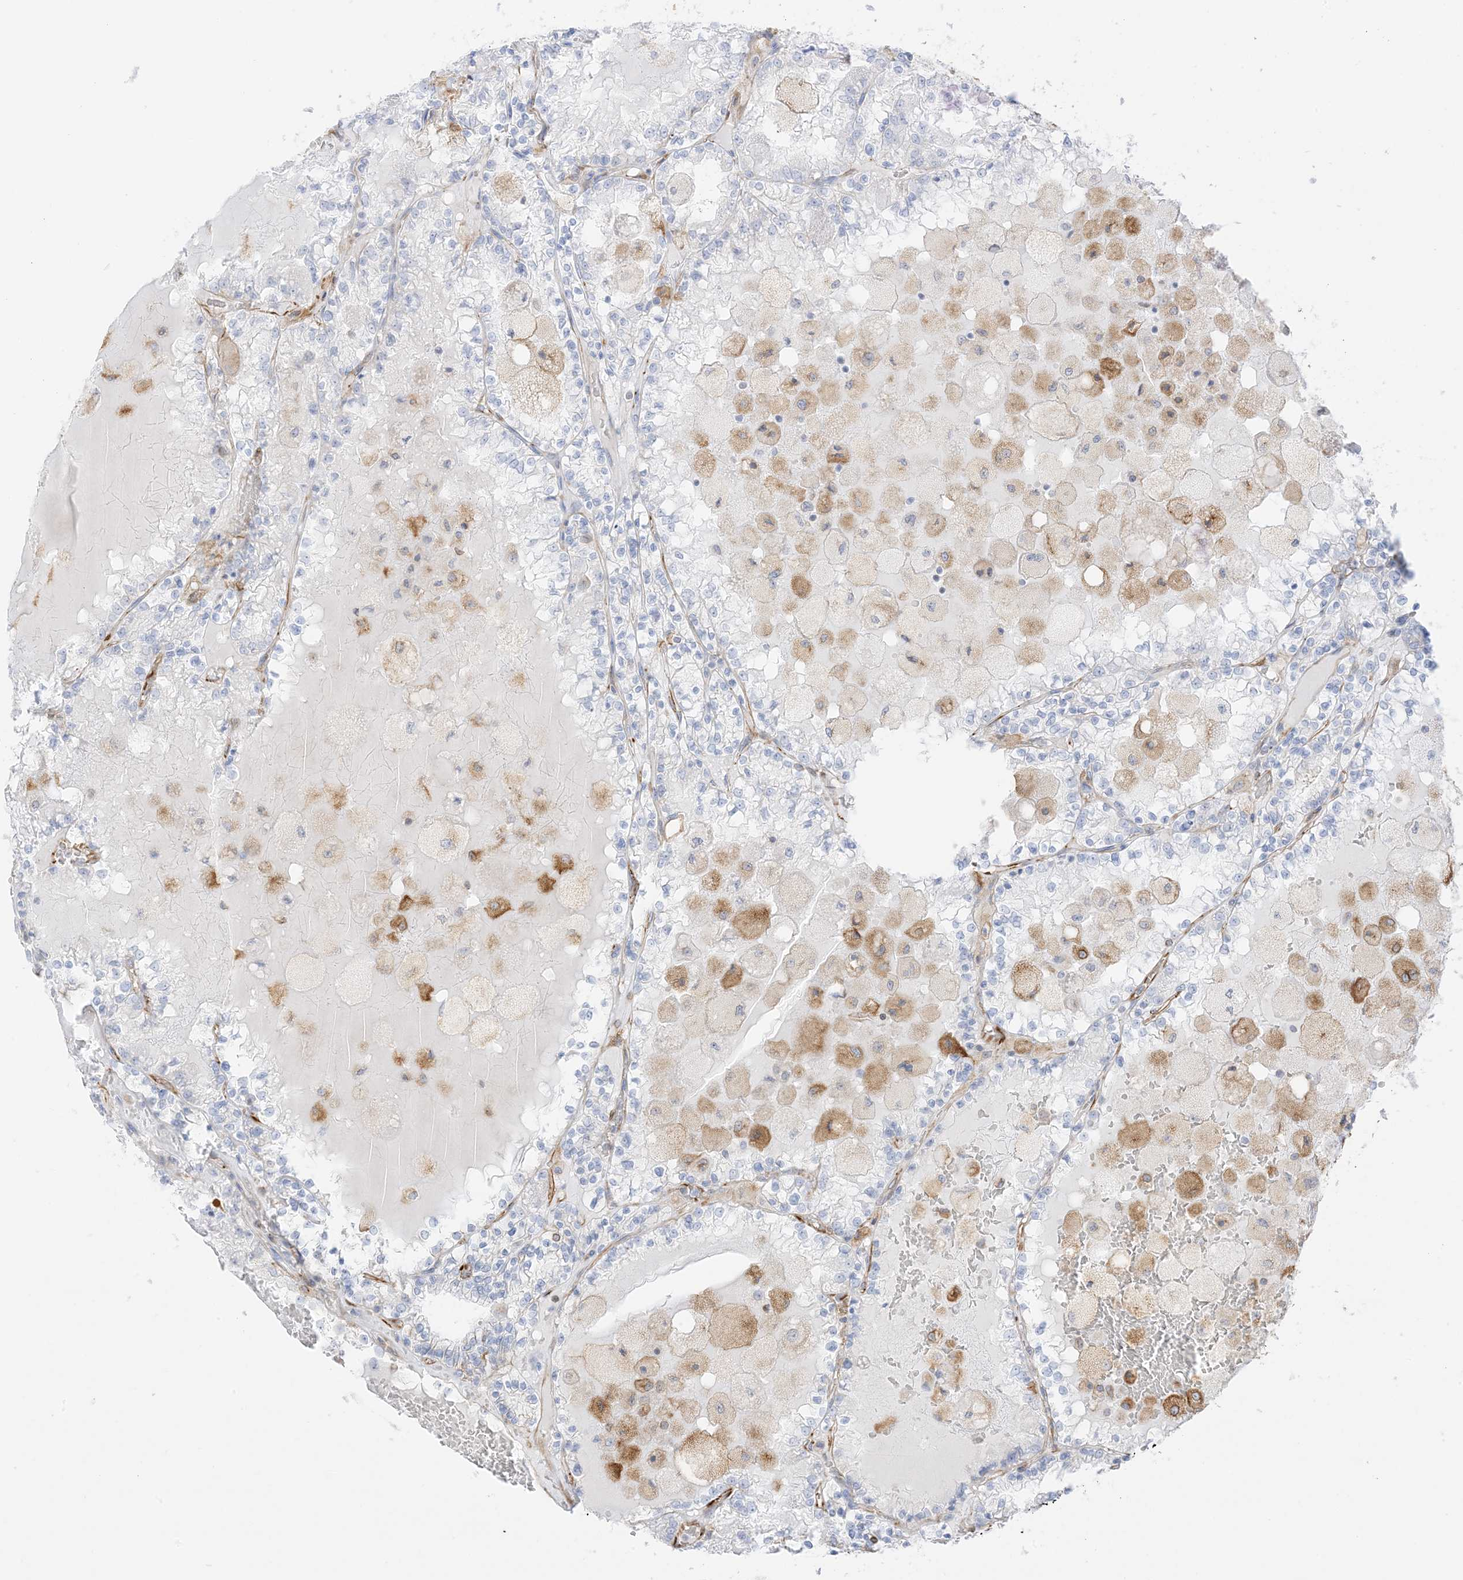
{"staining": {"intensity": "negative", "quantity": "none", "location": "none"}, "tissue": "renal cancer", "cell_type": "Tumor cells", "image_type": "cancer", "snomed": [{"axis": "morphology", "description": "Adenocarcinoma, NOS"}, {"axis": "topography", "description": "Kidney"}], "caption": "DAB immunohistochemical staining of human renal cancer reveals no significant expression in tumor cells.", "gene": "PID1", "patient": {"sex": "female", "age": 56}}